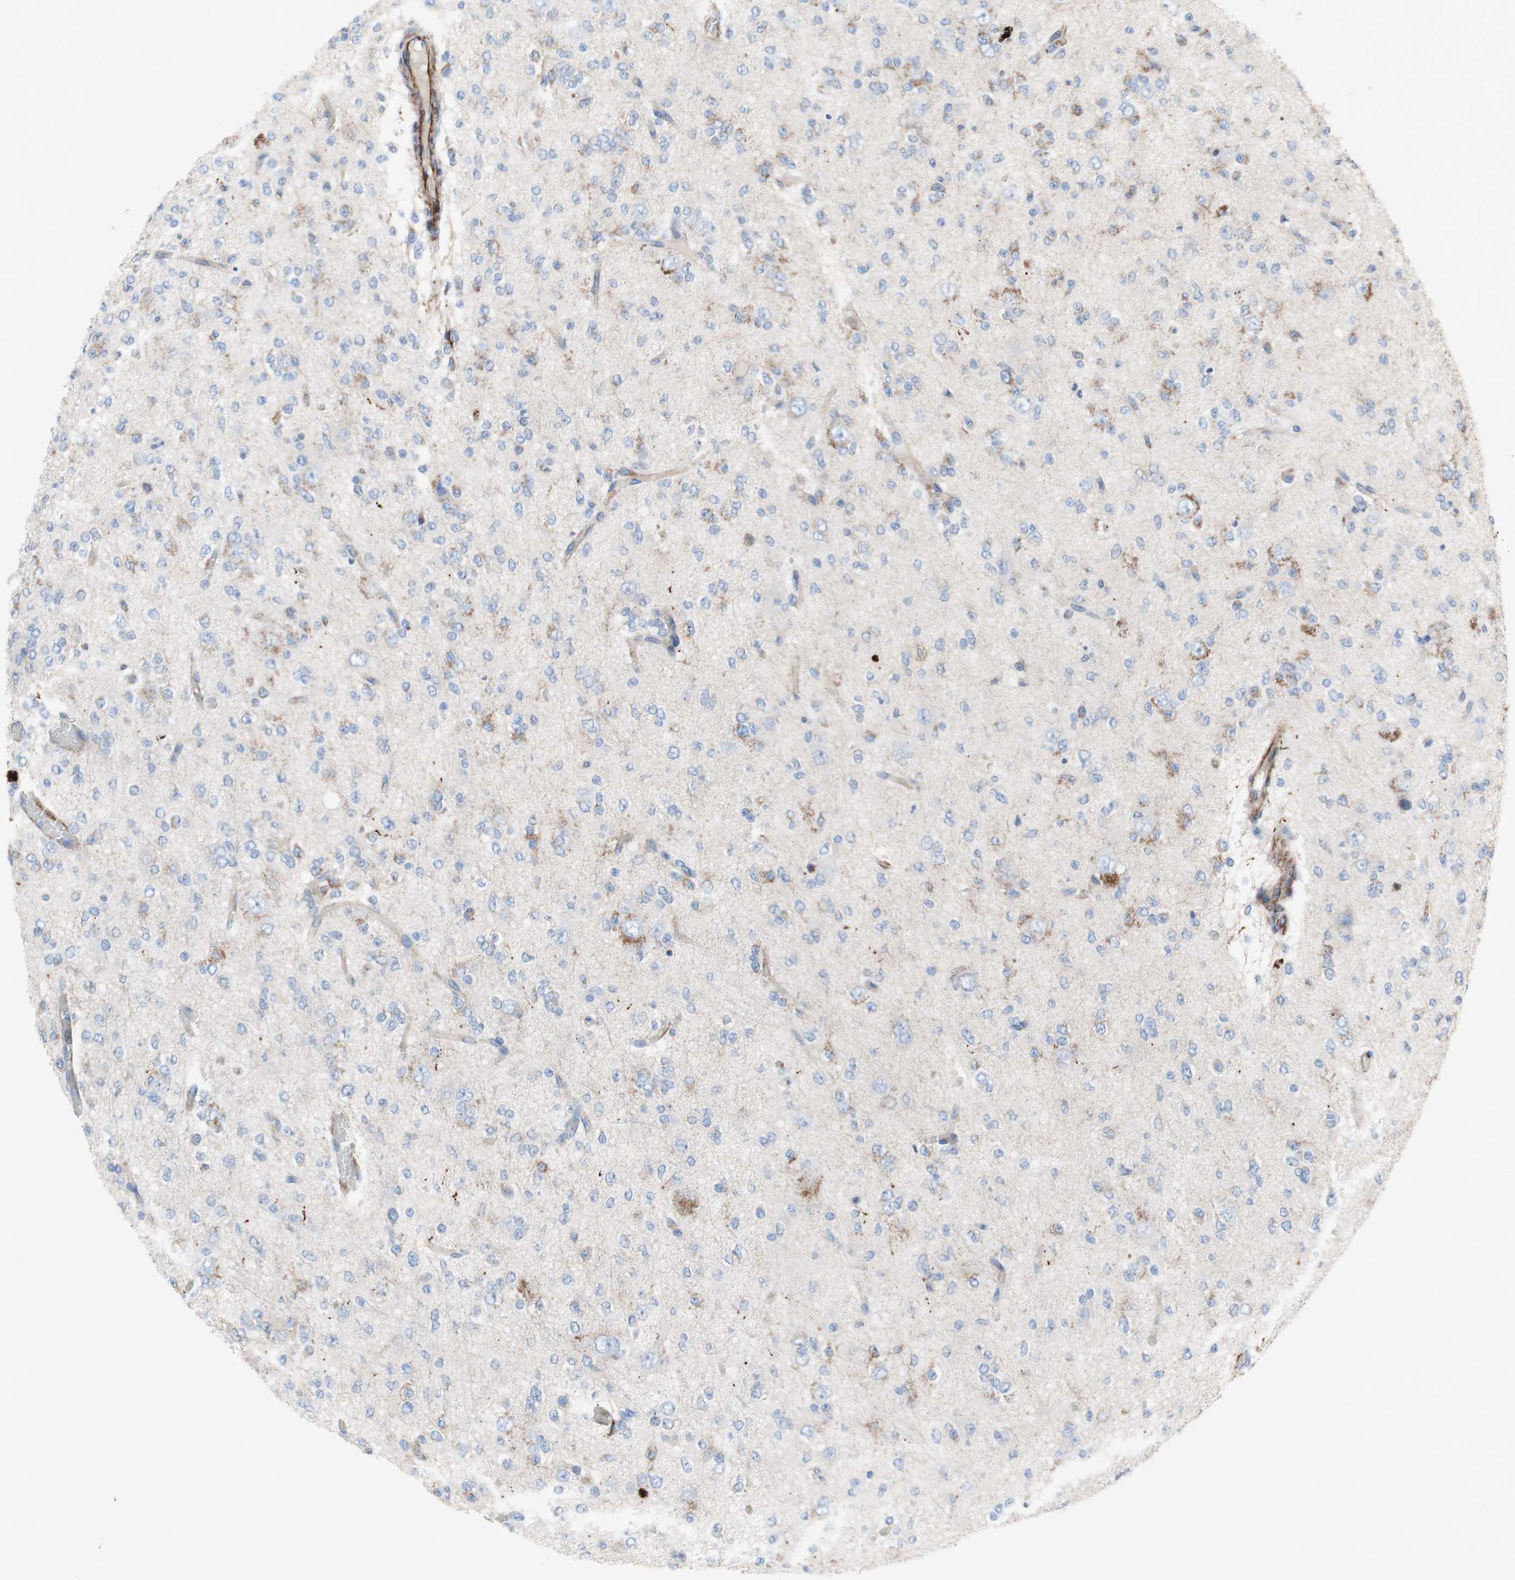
{"staining": {"intensity": "weak", "quantity": "<25%", "location": "cytoplasmic/membranous"}, "tissue": "glioma", "cell_type": "Tumor cells", "image_type": "cancer", "snomed": [{"axis": "morphology", "description": "Glioma, malignant, Low grade"}, {"axis": "topography", "description": "Brain"}], "caption": "A high-resolution photomicrograph shows IHC staining of glioma, which displays no significant expression in tumor cells. (Stains: DAB immunohistochemistry with hematoxylin counter stain, Microscopy: brightfield microscopy at high magnification).", "gene": "AGPAT5", "patient": {"sex": "male", "age": 38}}